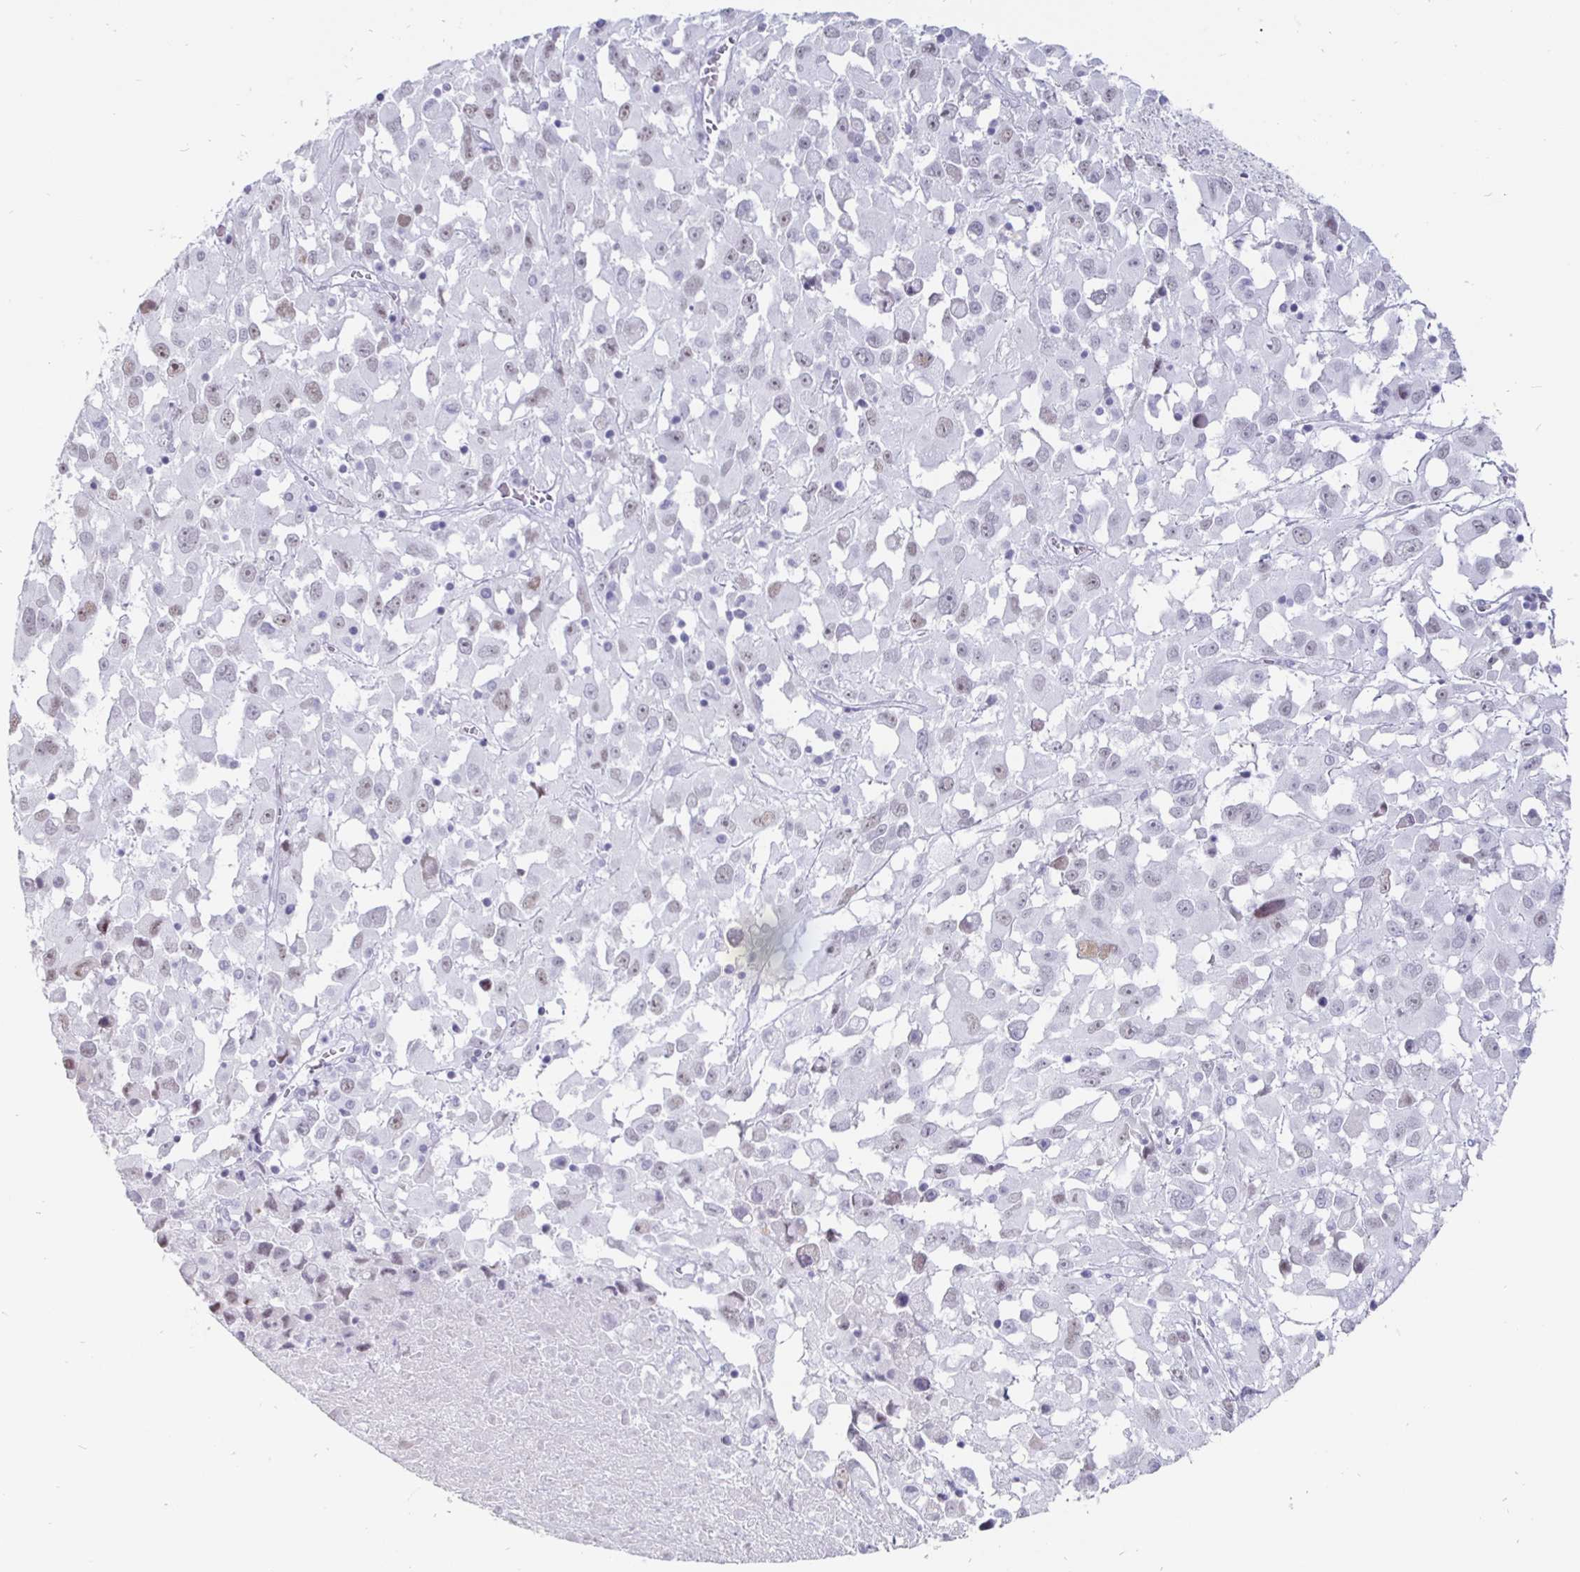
{"staining": {"intensity": "negative", "quantity": "none", "location": "none"}, "tissue": "melanoma", "cell_type": "Tumor cells", "image_type": "cancer", "snomed": [{"axis": "morphology", "description": "Malignant melanoma, Metastatic site"}, {"axis": "topography", "description": "Soft tissue"}], "caption": "The IHC image has no significant staining in tumor cells of malignant melanoma (metastatic site) tissue.", "gene": "OOSP2", "patient": {"sex": "male", "age": 50}}